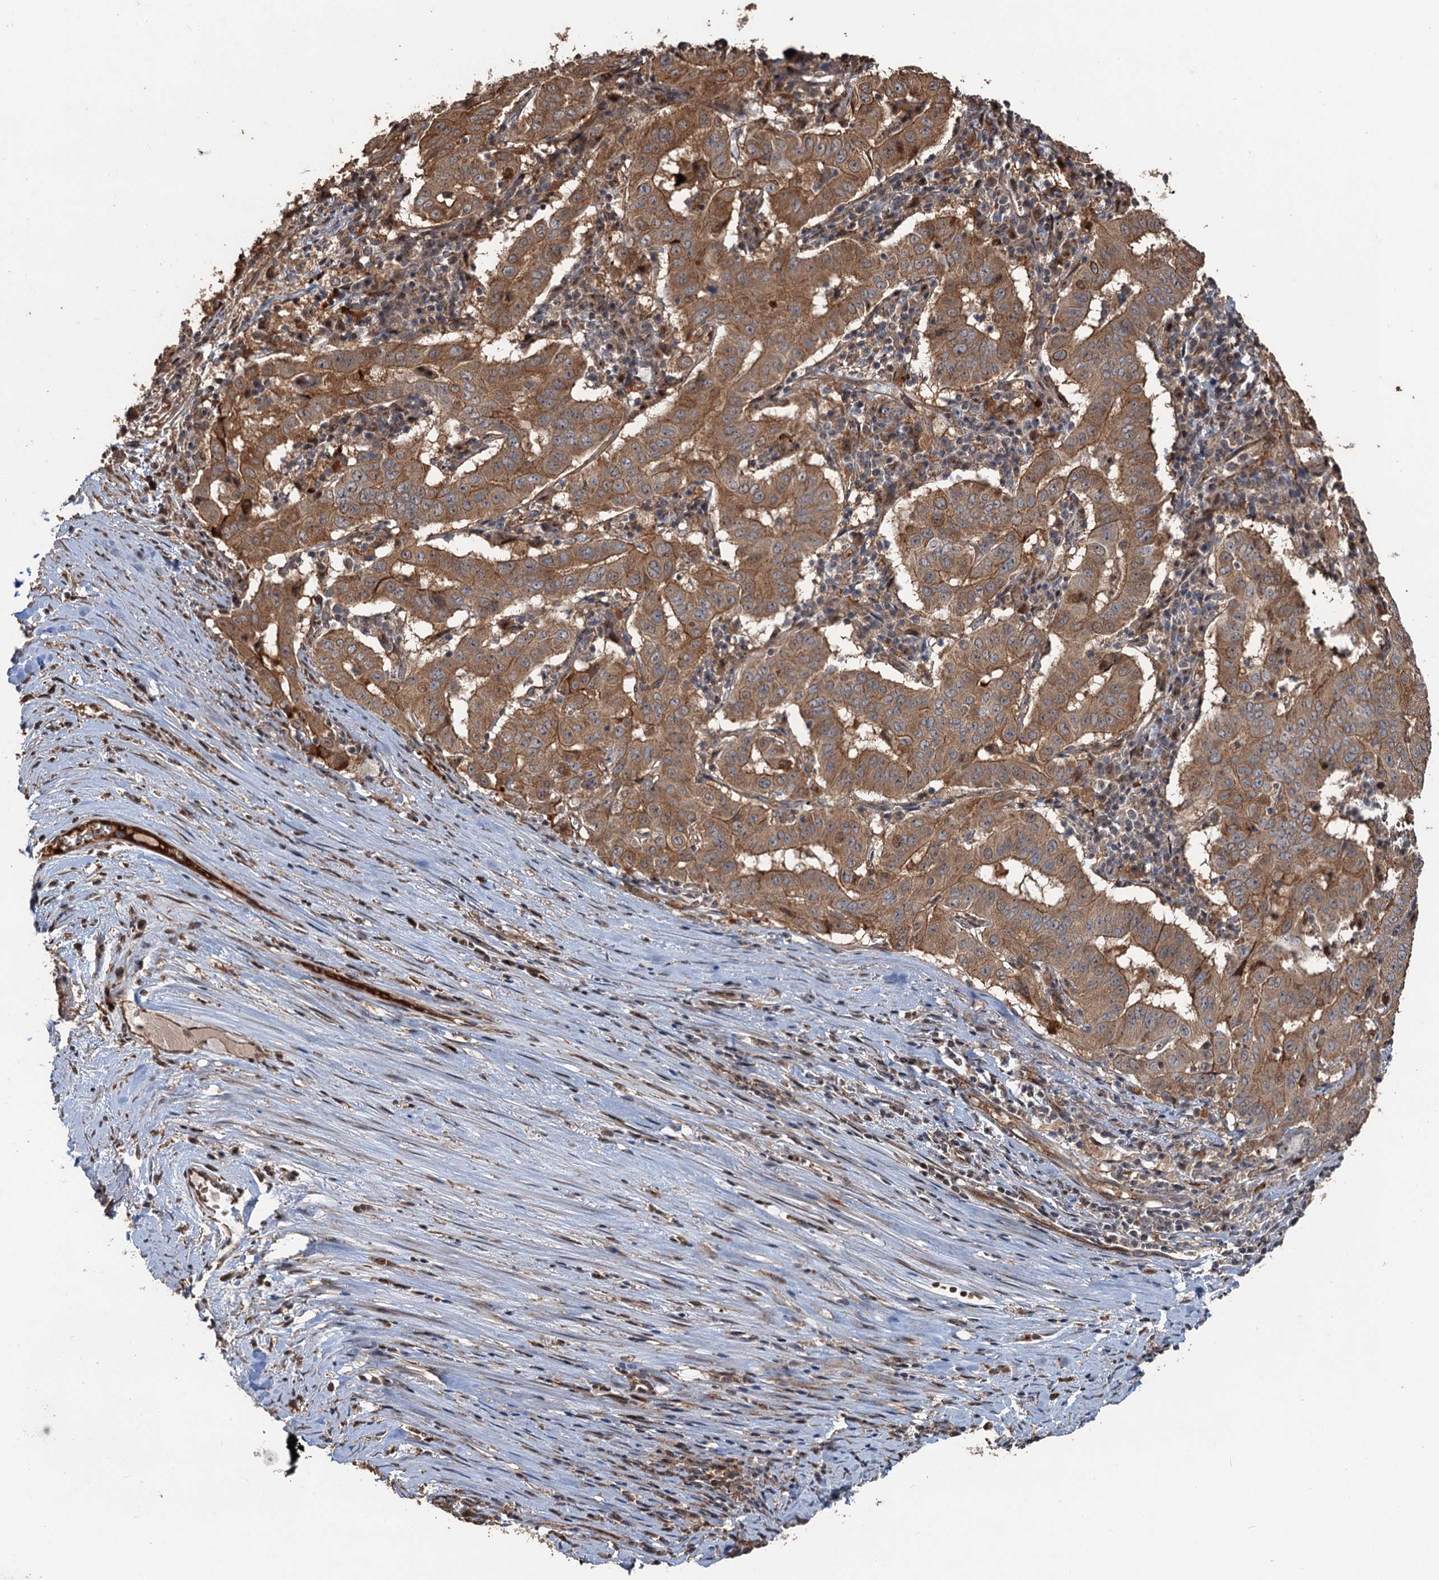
{"staining": {"intensity": "moderate", "quantity": ">75%", "location": "cytoplasmic/membranous"}, "tissue": "pancreatic cancer", "cell_type": "Tumor cells", "image_type": "cancer", "snomed": [{"axis": "morphology", "description": "Adenocarcinoma, NOS"}, {"axis": "topography", "description": "Pancreas"}], "caption": "Protein analysis of pancreatic cancer tissue displays moderate cytoplasmic/membranous expression in about >75% of tumor cells.", "gene": "DEXI", "patient": {"sex": "male", "age": 63}}